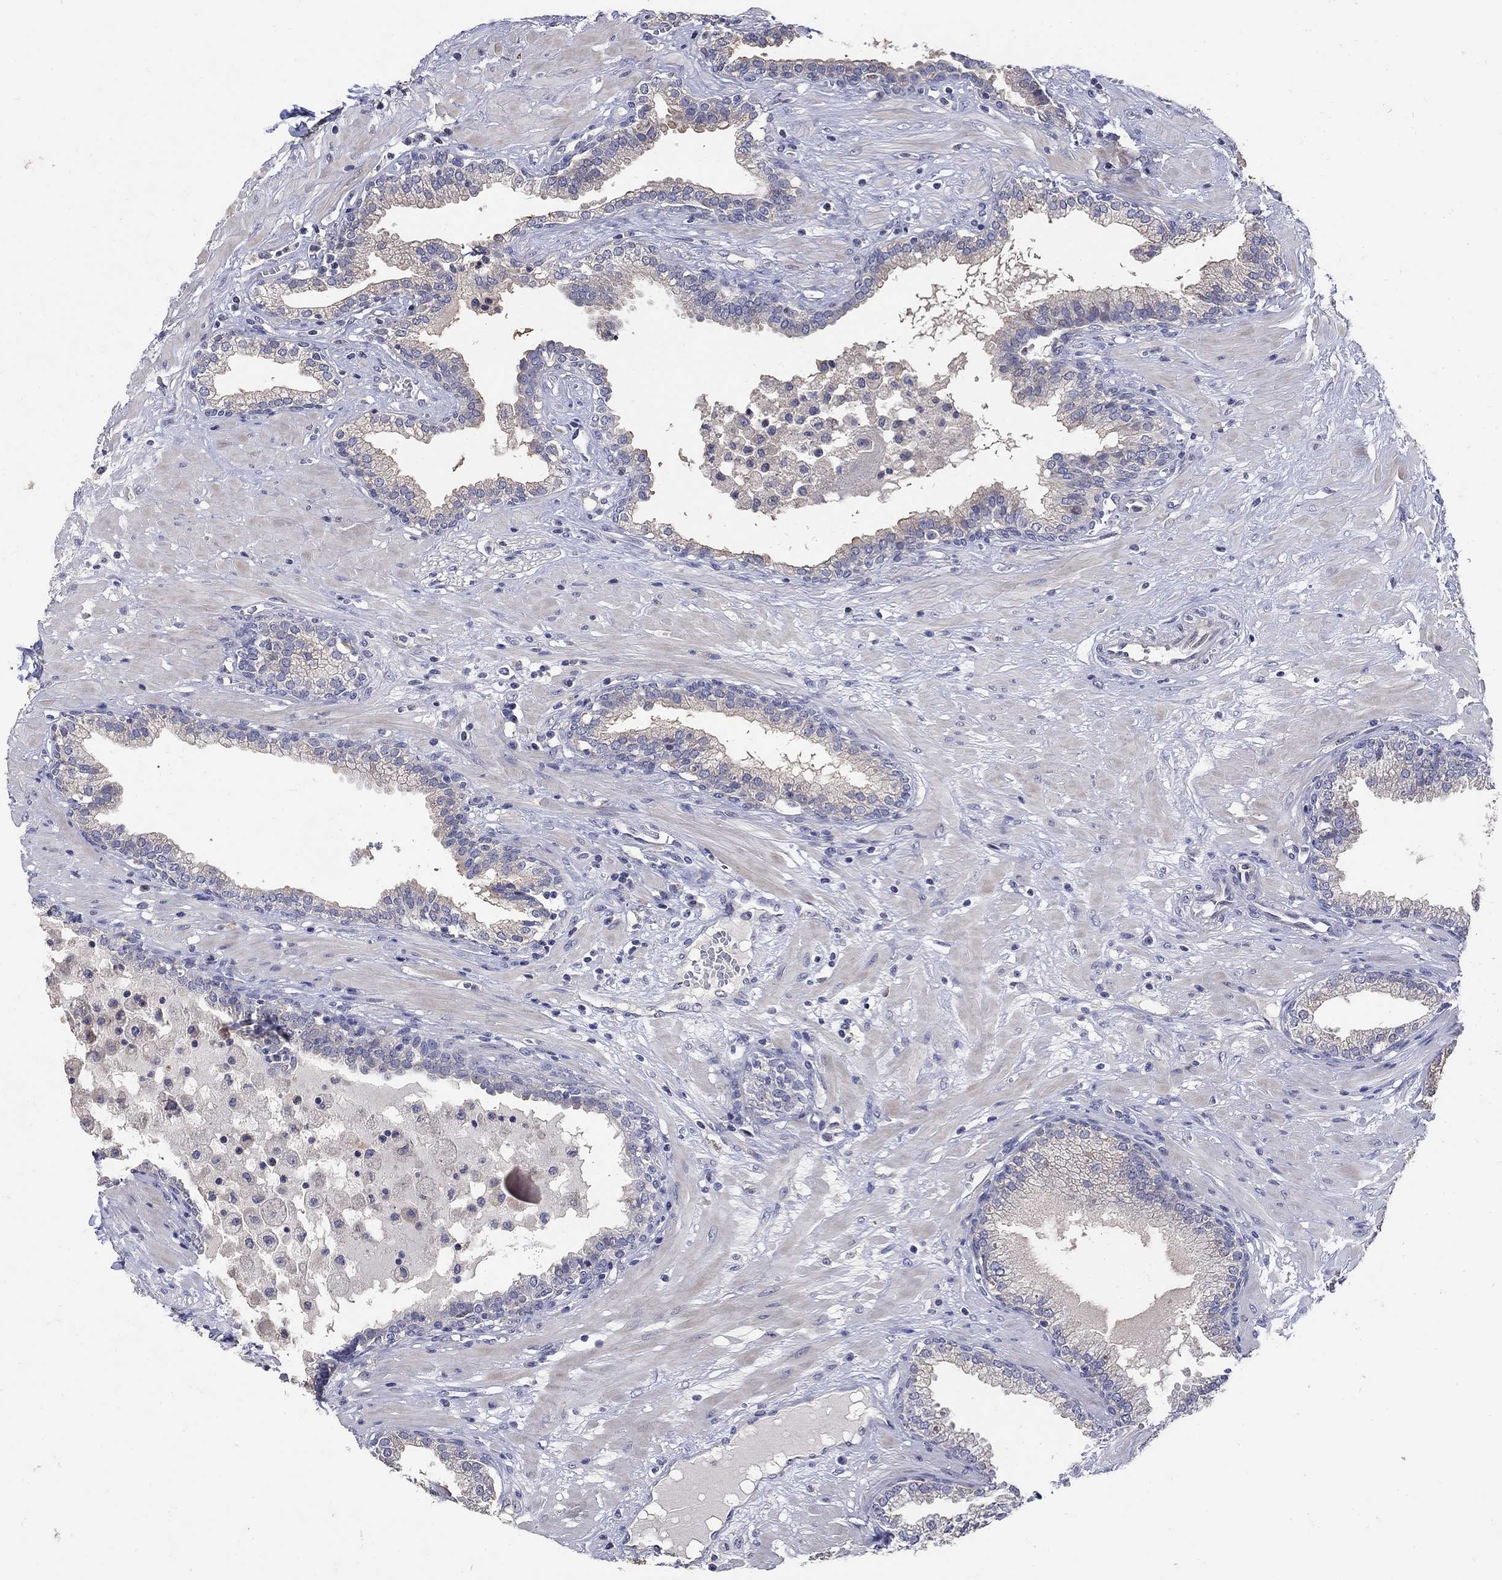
{"staining": {"intensity": "weak", "quantity": "<25%", "location": "nuclear"}, "tissue": "prostate", "cell_type": "Glandular cells", "image_type": "normal", "snomed": [{"axis": "morphology", "description": "Normal tissue, NOS"}, {"axis": "topography", "description": "Prostate"}], "caption": "A high-resolution photomicrograph shows immunohistochemistry staining of benign prostate, which reveals no significant staining in glandular cells.", "gene": "CETN1", "patient": {"sex": "male", "age": 64}}